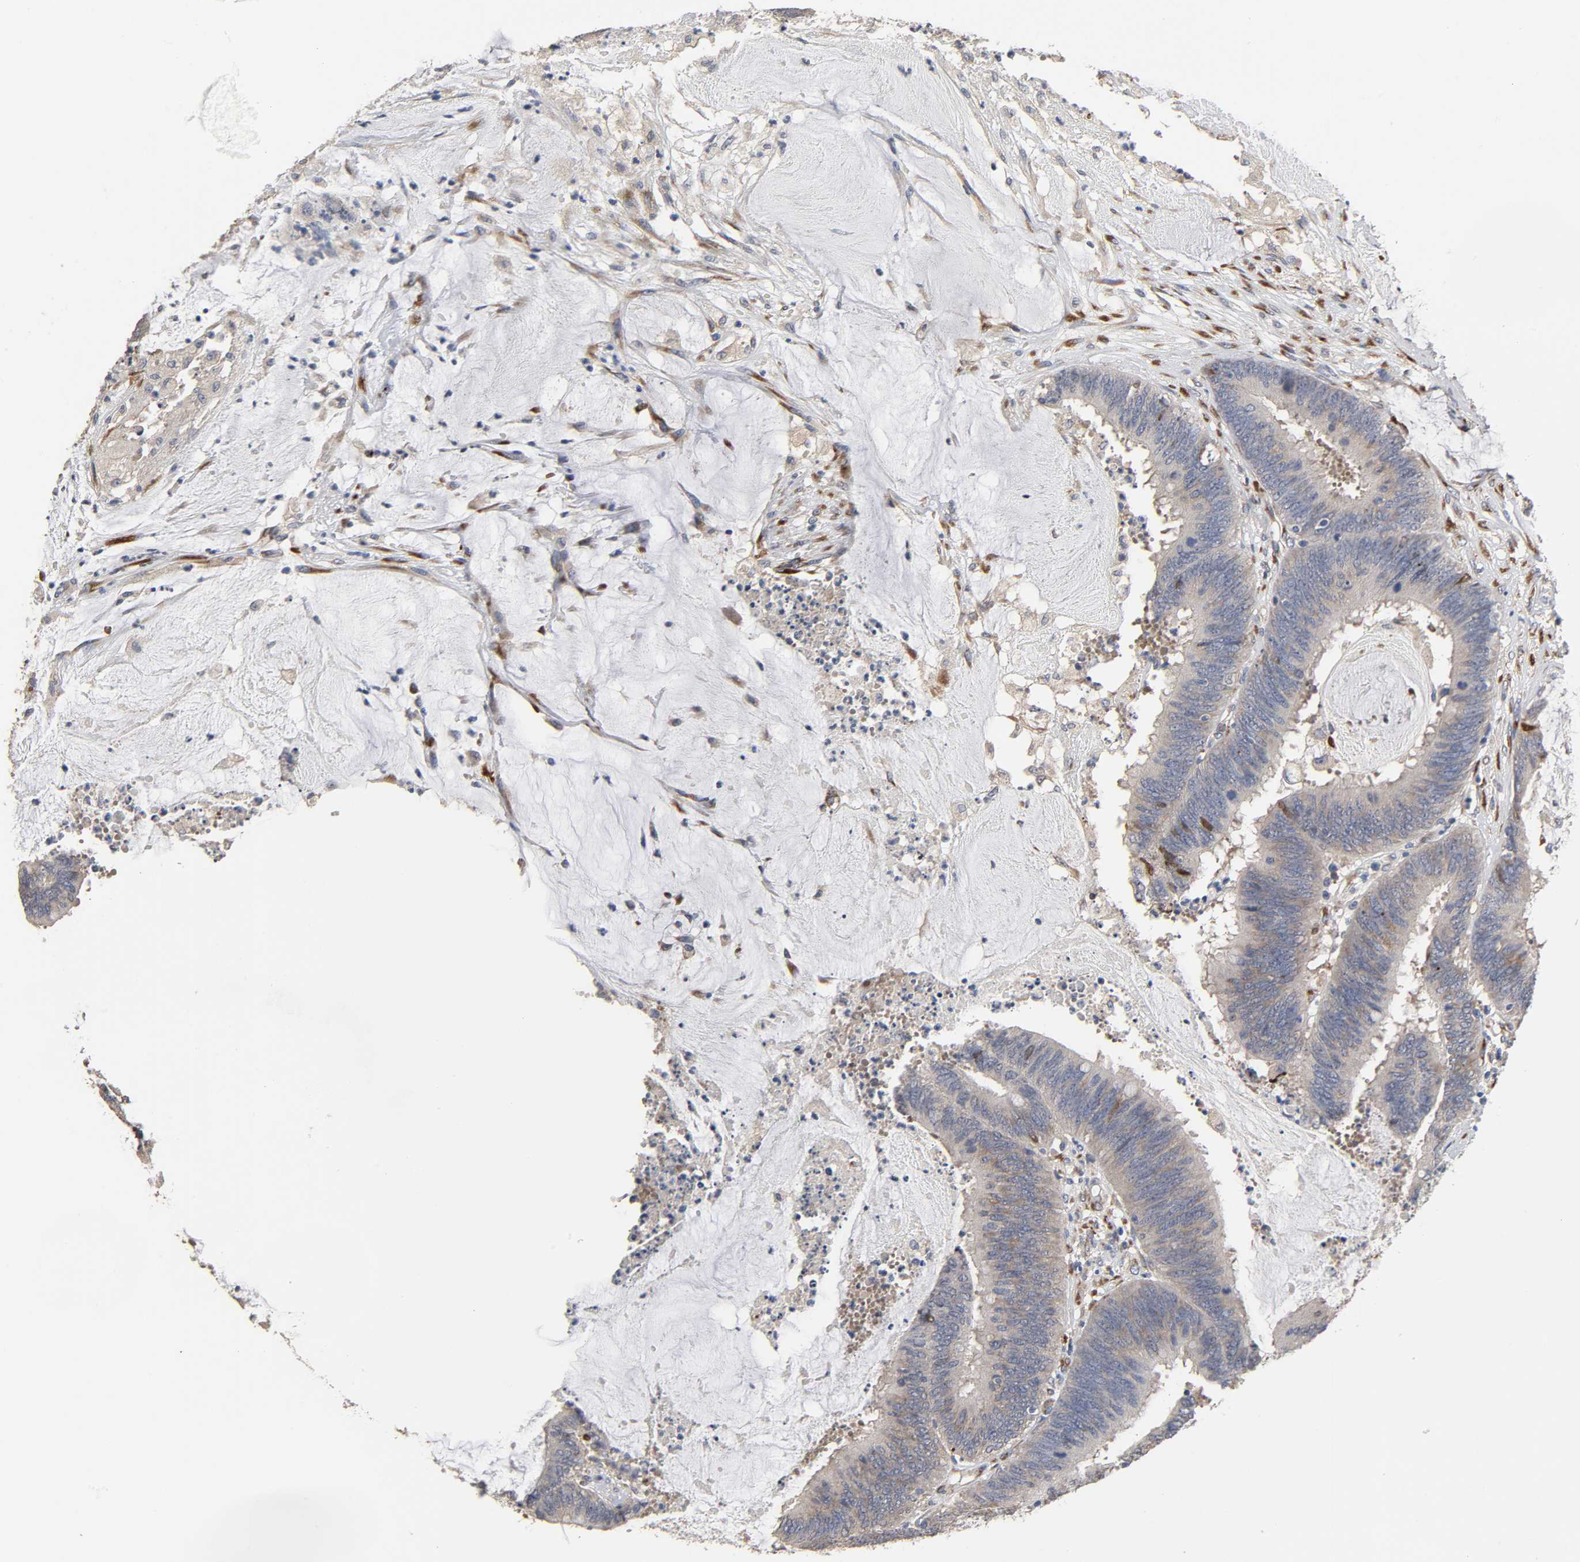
{"staining": {"intensity": "negative", "quantity": "none", "location": "none"}, "tissue": "colorectal cancer", "cell_type": "Tumor cells", "image_type": "cancer", "snomed": [{"axis": "morphology", "description": "Adenocarcinoma, NOS"}, {"axis": "topography", "description": "Rectum"}], "caption": "Human adenocarcinoma (colorectal) stained for a protein using IHC reveals no expression in tumor cells.", "gene": "HDLBP", "patient": {"sex": "female", "age": 66}}